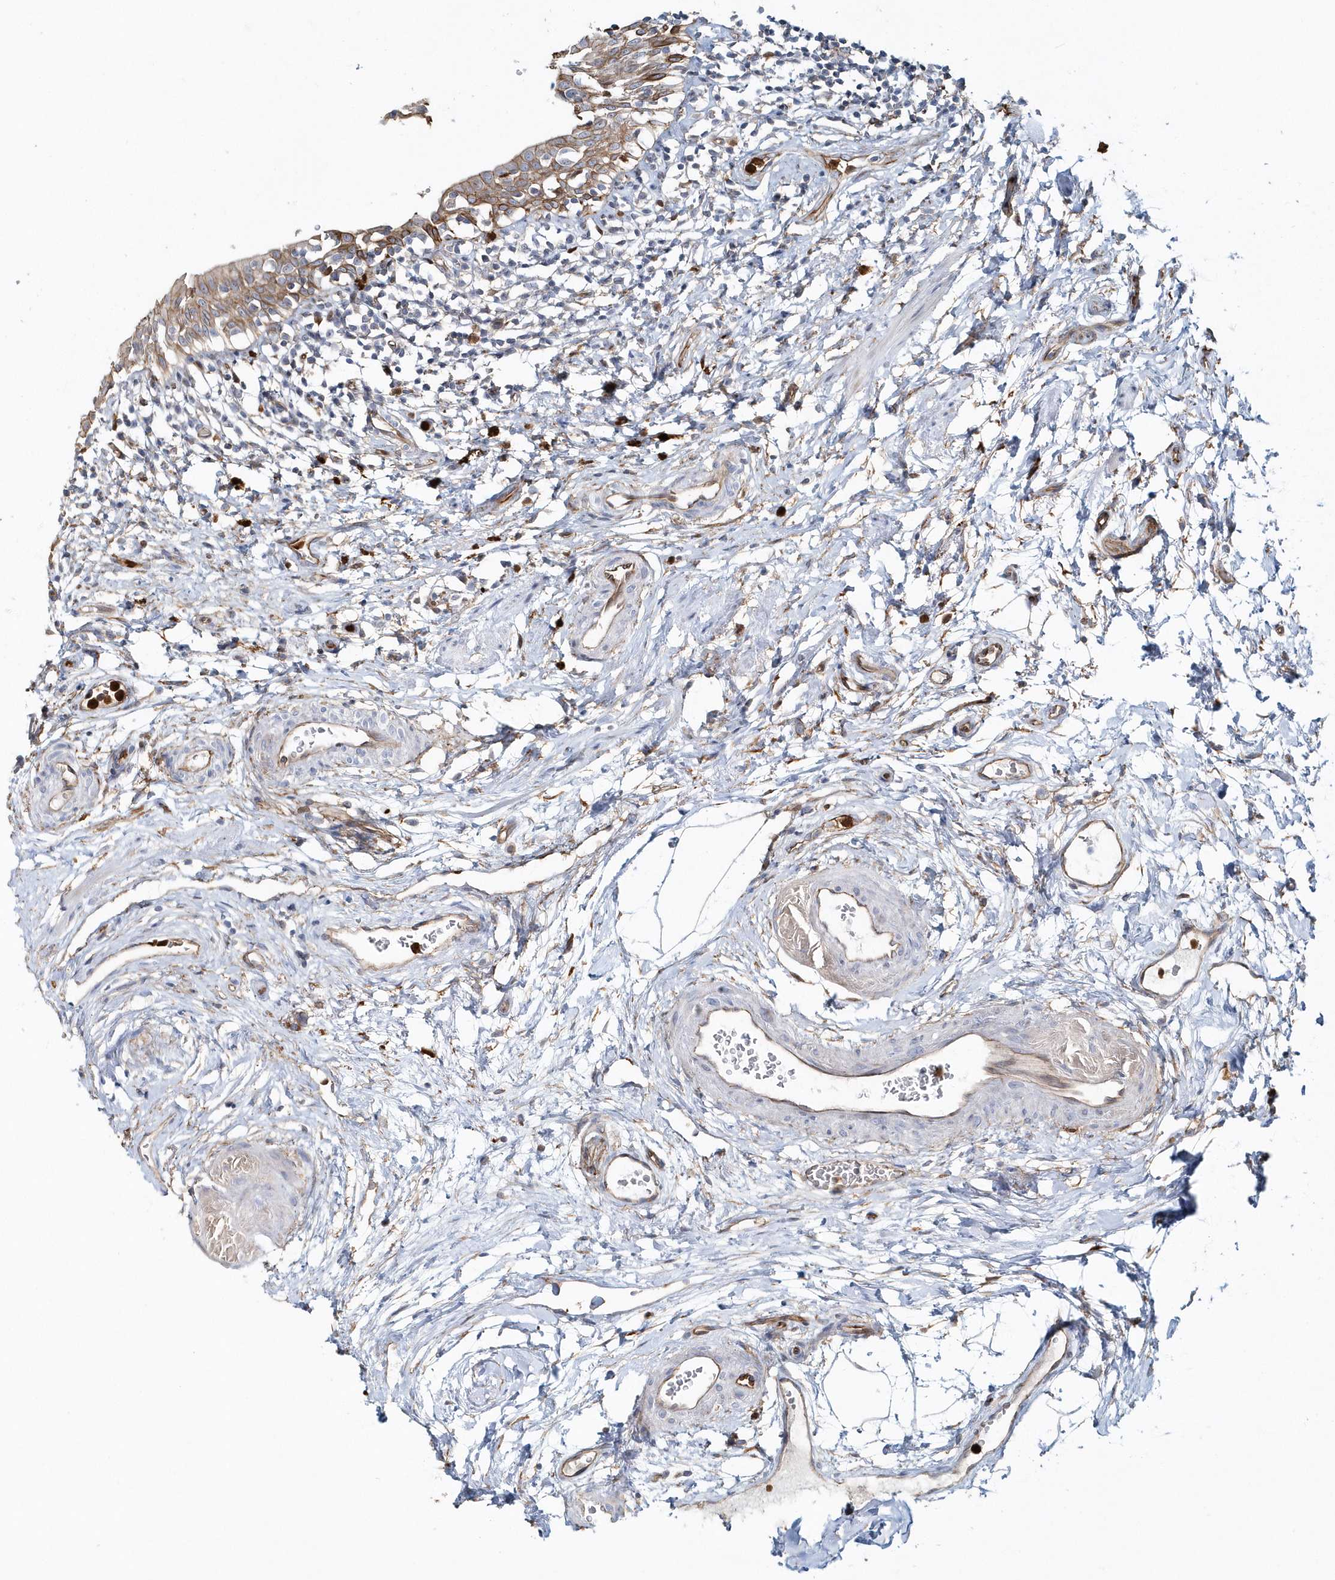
{"staining": {"intensity": "moderate", "quantity": "25%-75%", "location": "cytoplasmic/membranous"}, "tissue": "urinary bladder", "cell_type": "Urothelial cells", "image_type": "normal", "snomed": [{"axis": "morphology", "description": "Normal tissue, NOS"}, {"axis": "topography", "description": "Urinary bladder"}], "caption": "Immunohistochemistry (IHC) staining of benign urinary bladder, which displays medium levels of moderate cytoplasmic/membranous positivity in approximately 25%-75% of urothelial cells indicating moderate cytoplasmic/membranous protein expression. The staining was performed using DAB (brown) for protein detection and nuclei were counterstained in hematoxylin (blue).", "gene": "DNAH1", "patient": {"sex": "male", "age": 83}}